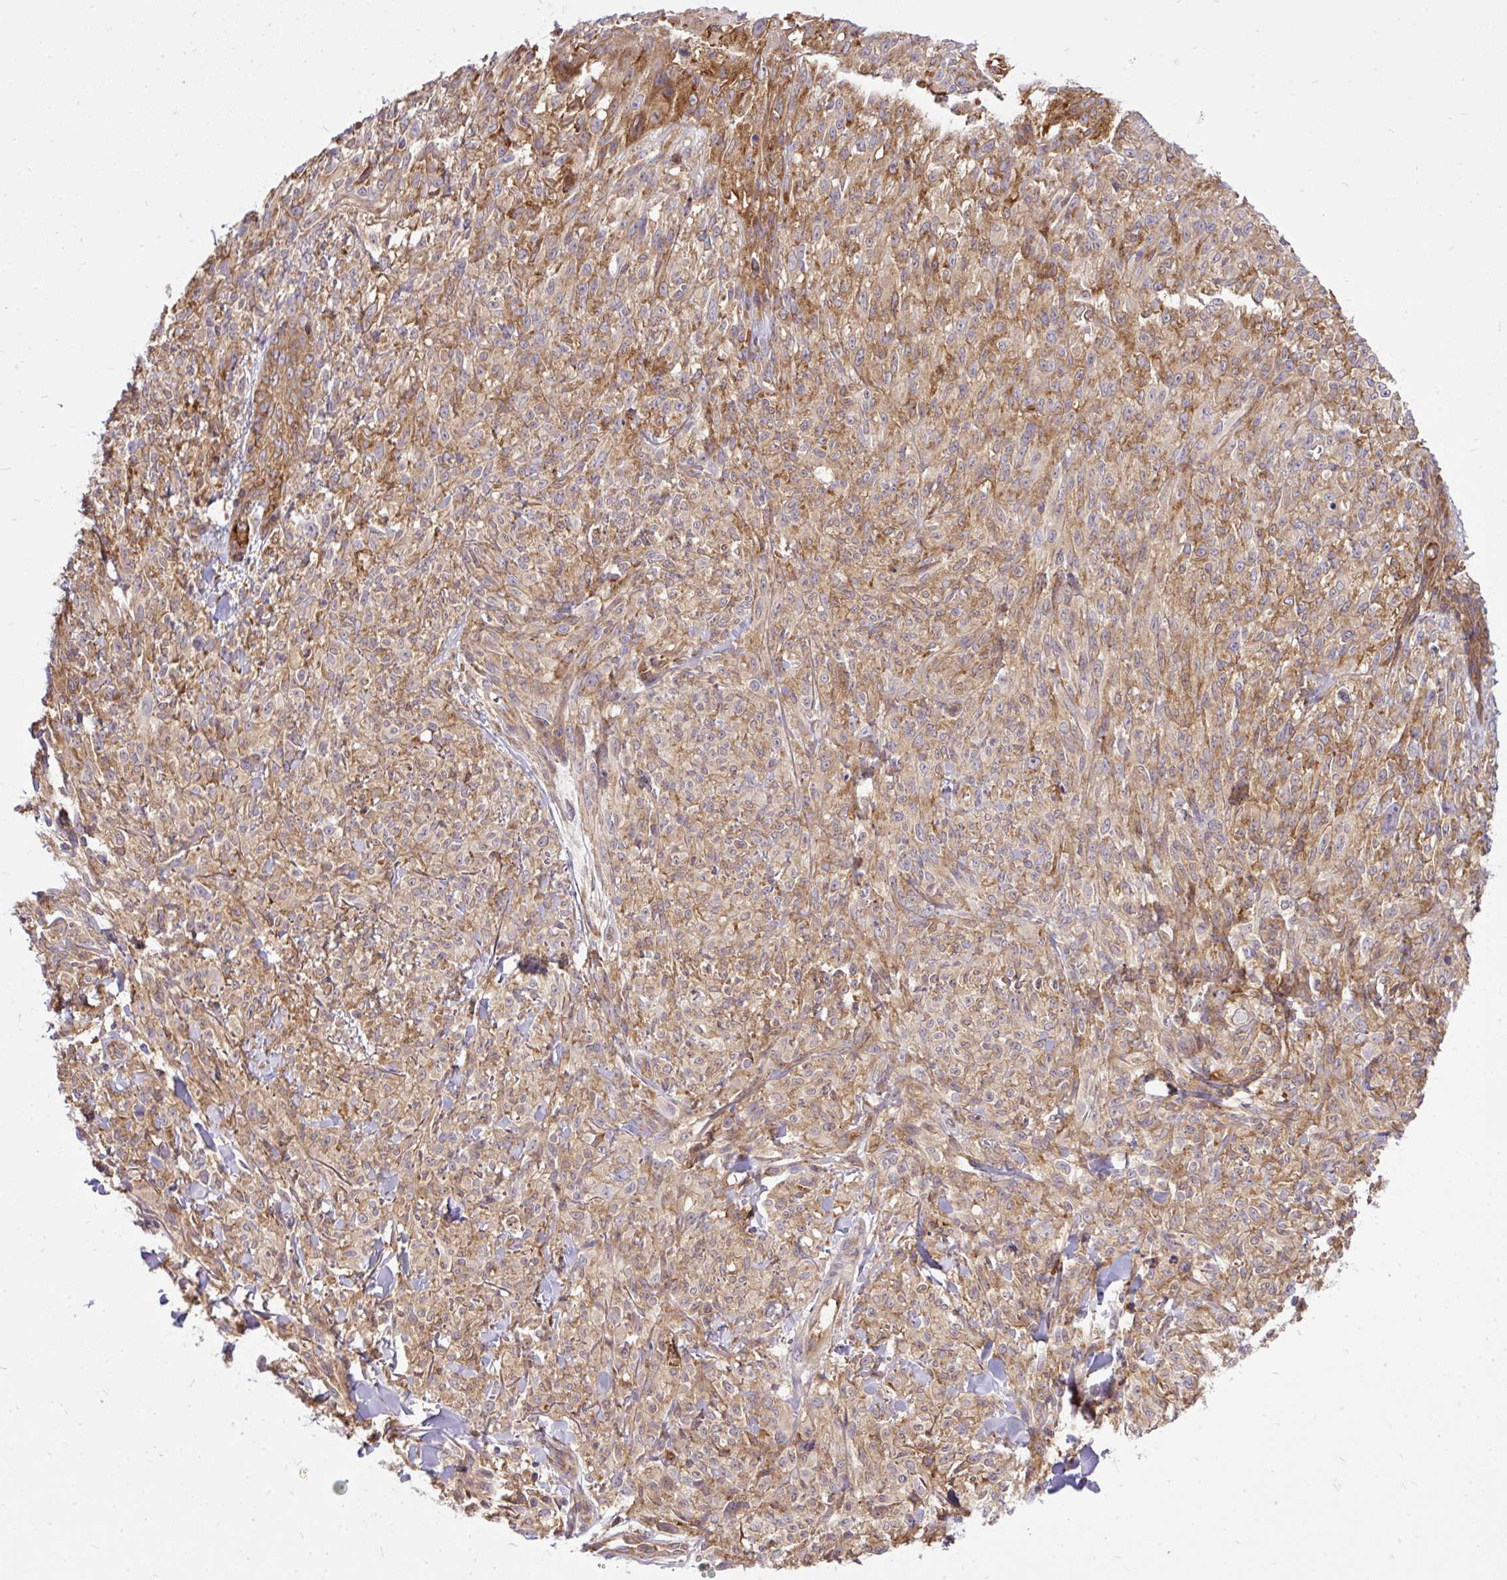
{"staining": {"intensity": "negative", "quantity": "none", "location": "none"}, "tissue": "melanoma", "cell_type": "Tumor cells", "image_type": "cancer", "snomed": [{"axis": "morphology", "description": "Malignant melanoma, NOS"}, {"axis": "topography", "description": "Skin of upper arm"}], "caption": "Immunohistochemical staining of human malignant melanoma demonstrates no significant expression in tumor cells.", "gene": "TRIM17", "patient": {"sex": "female", "age": 65}}